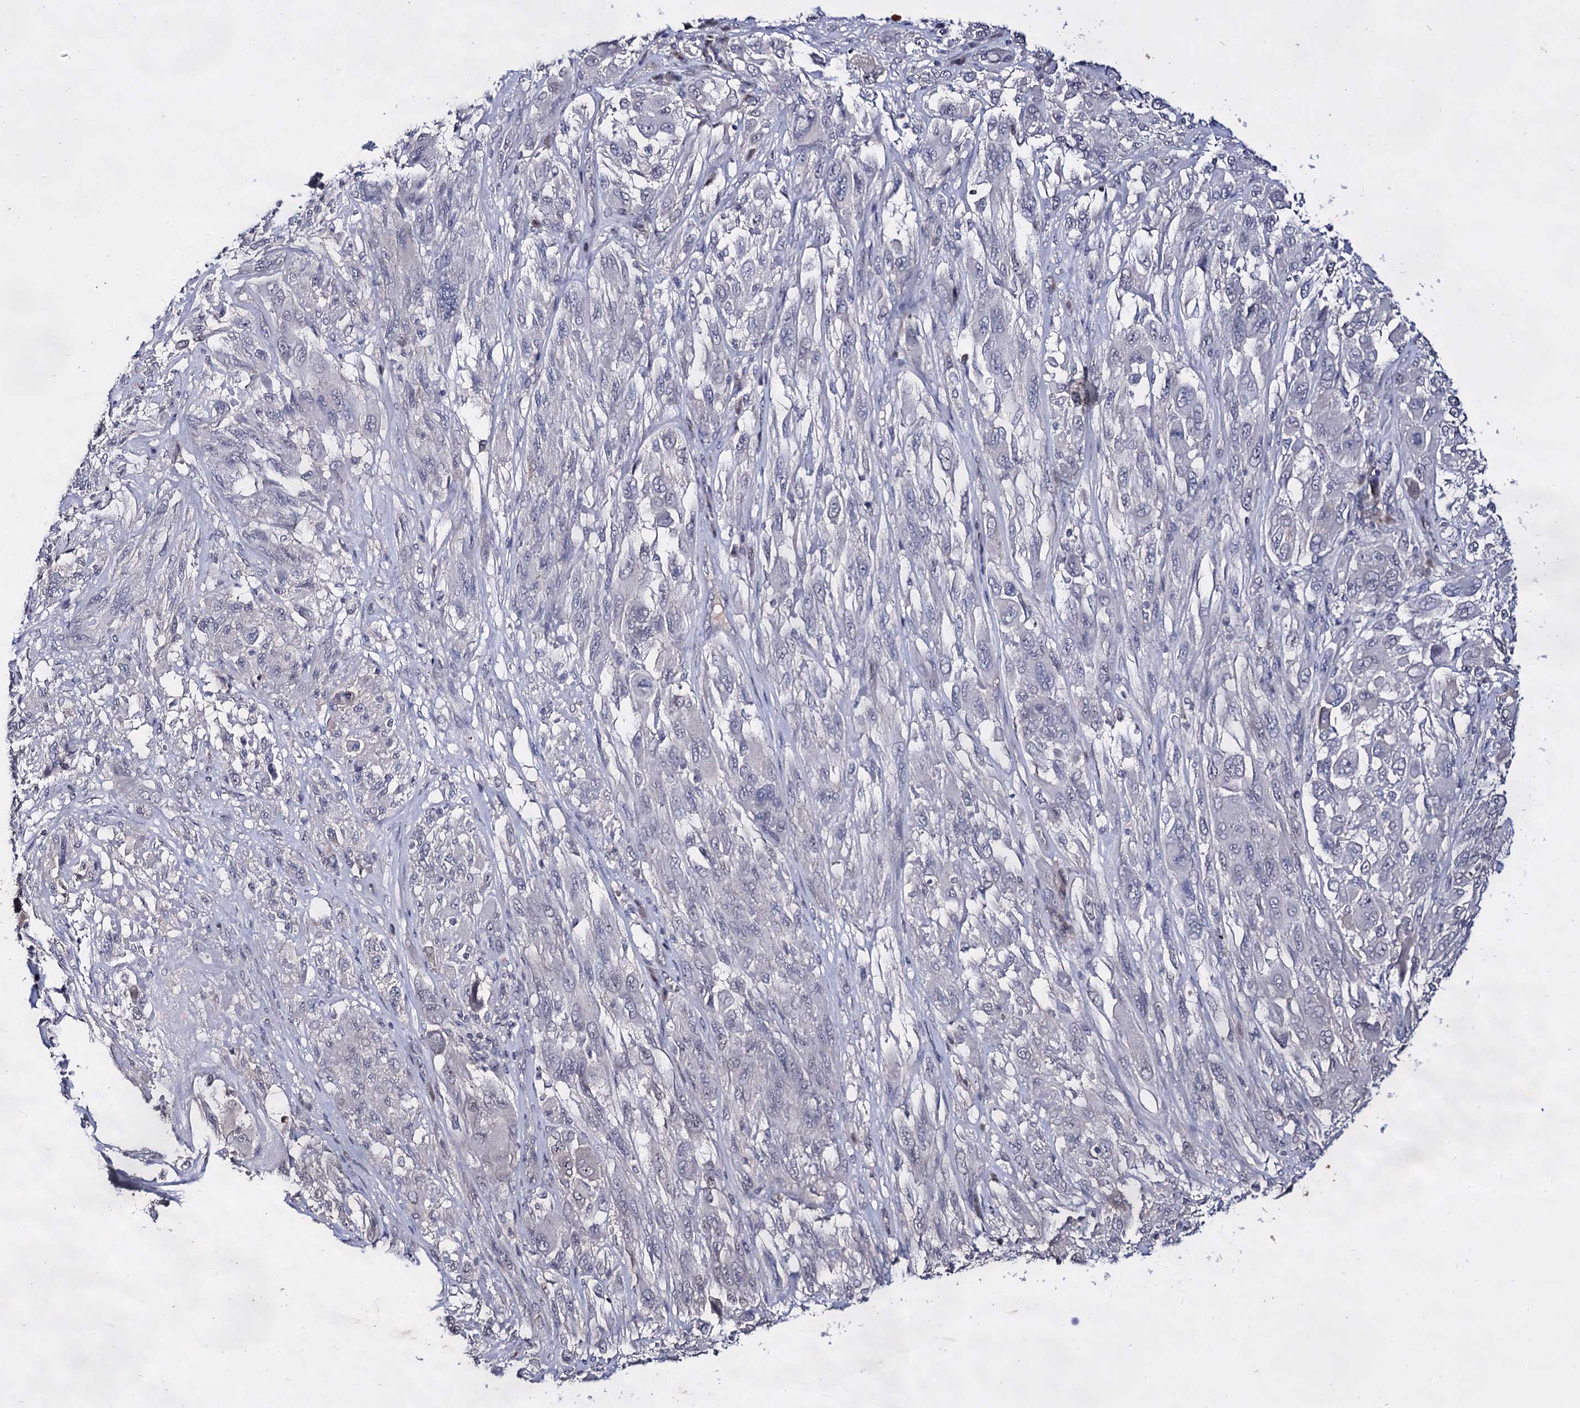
{"staining": {"intensity": "negative", "quantity": "none", "location": "none"}, "tissue": "melanoma", "cell_type": "Tumor cells", "image_type": "cancer", "snomed": [{"axis": "morphology", "description": "Malignant melanoma, NOS"}, {"axis": "topography", "description": "Skin"}], "caption": "Melanoma was stained to show a protein in brown. There is no significant staining in tumor cells.", "gene": "ARFIP2", "patient": {"sex": "female", "age": 91}}